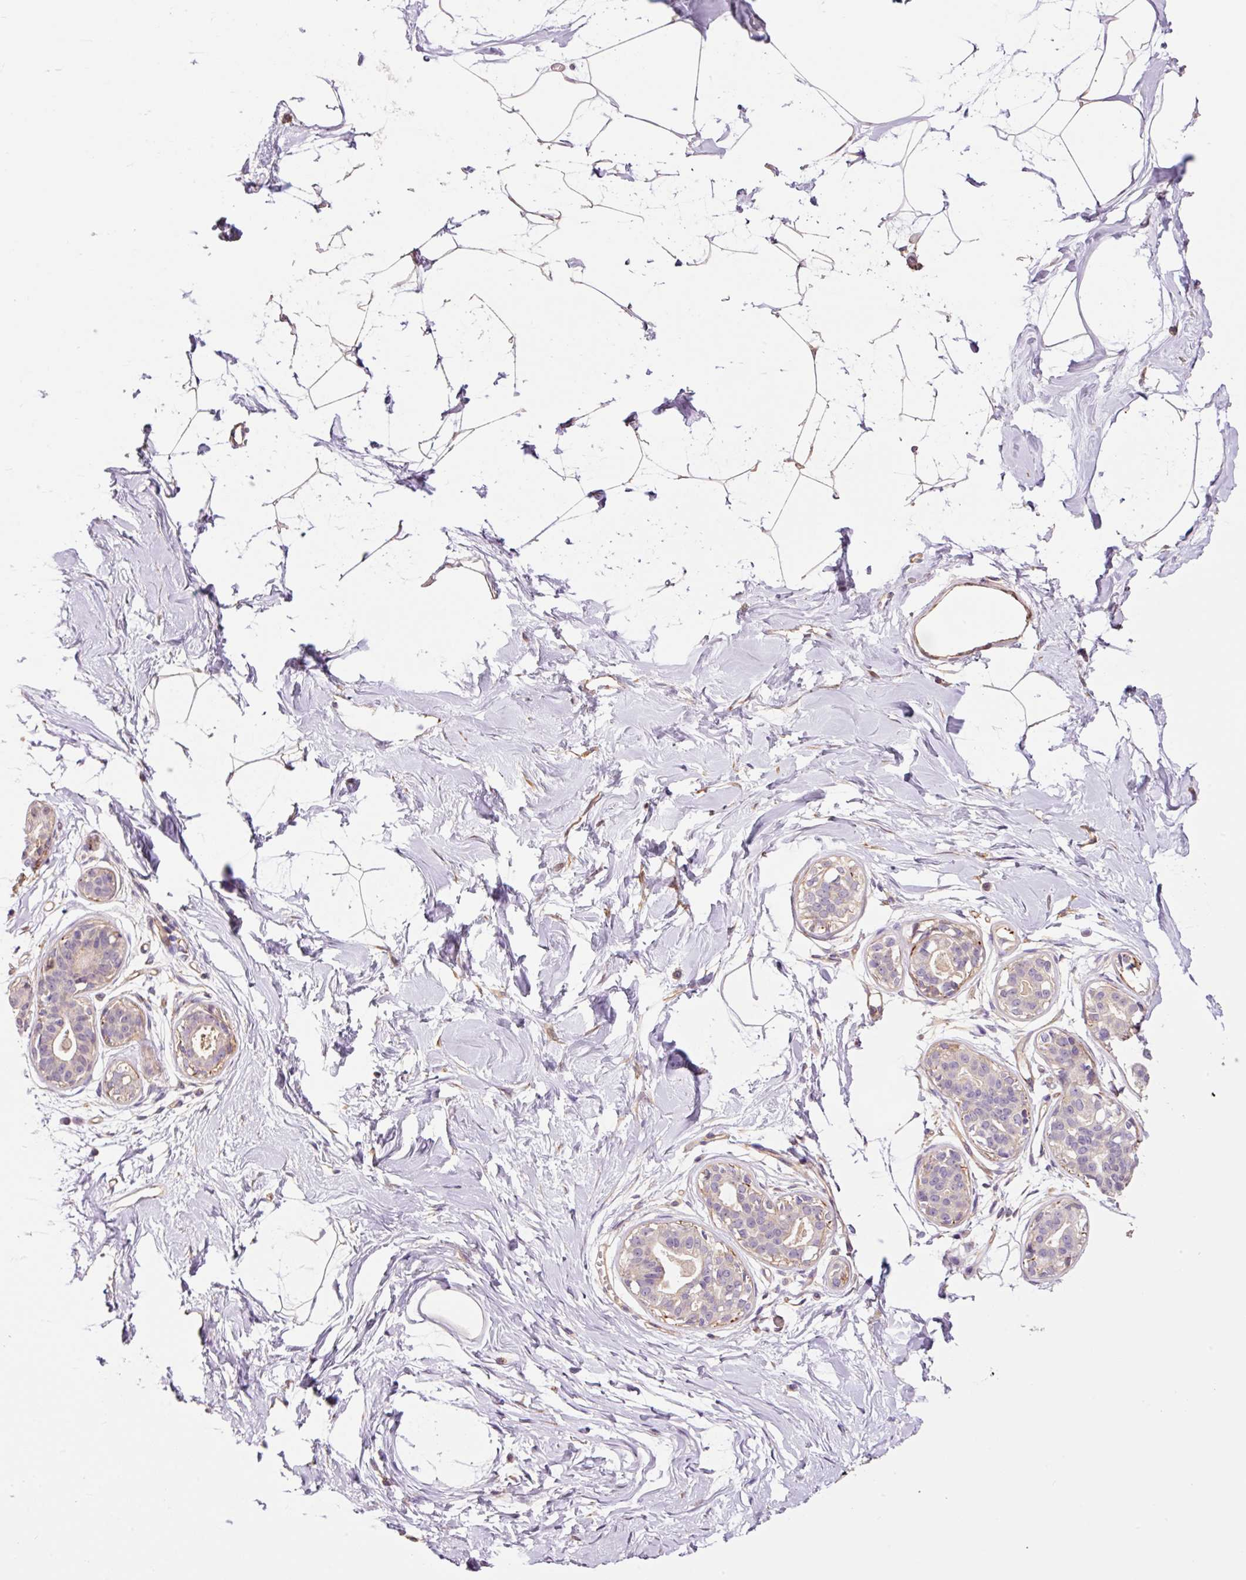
{"staining": {"intensity": "negative", "quantity": "none", "location": "none"}, "tissue": "breast", "cell_type": "Adipocytes", "image_type": "normal", "snomed": [{"axis": "morphology", "description": "Normal tissue, NOS"}, {"axis": "topography", "description": "Breast"}], "caption": "Immunohistochemistry (IHC) photomicrograph of unremarkable breast: breast stained with DAB exhibits no significant protein expression in adipocytes. The staining is performed using DAB brown chromogen with nuclei counter-stained in using hematoxylin.", "gene": "PCK2", "patient": {"sex": "female", "age": 45}}